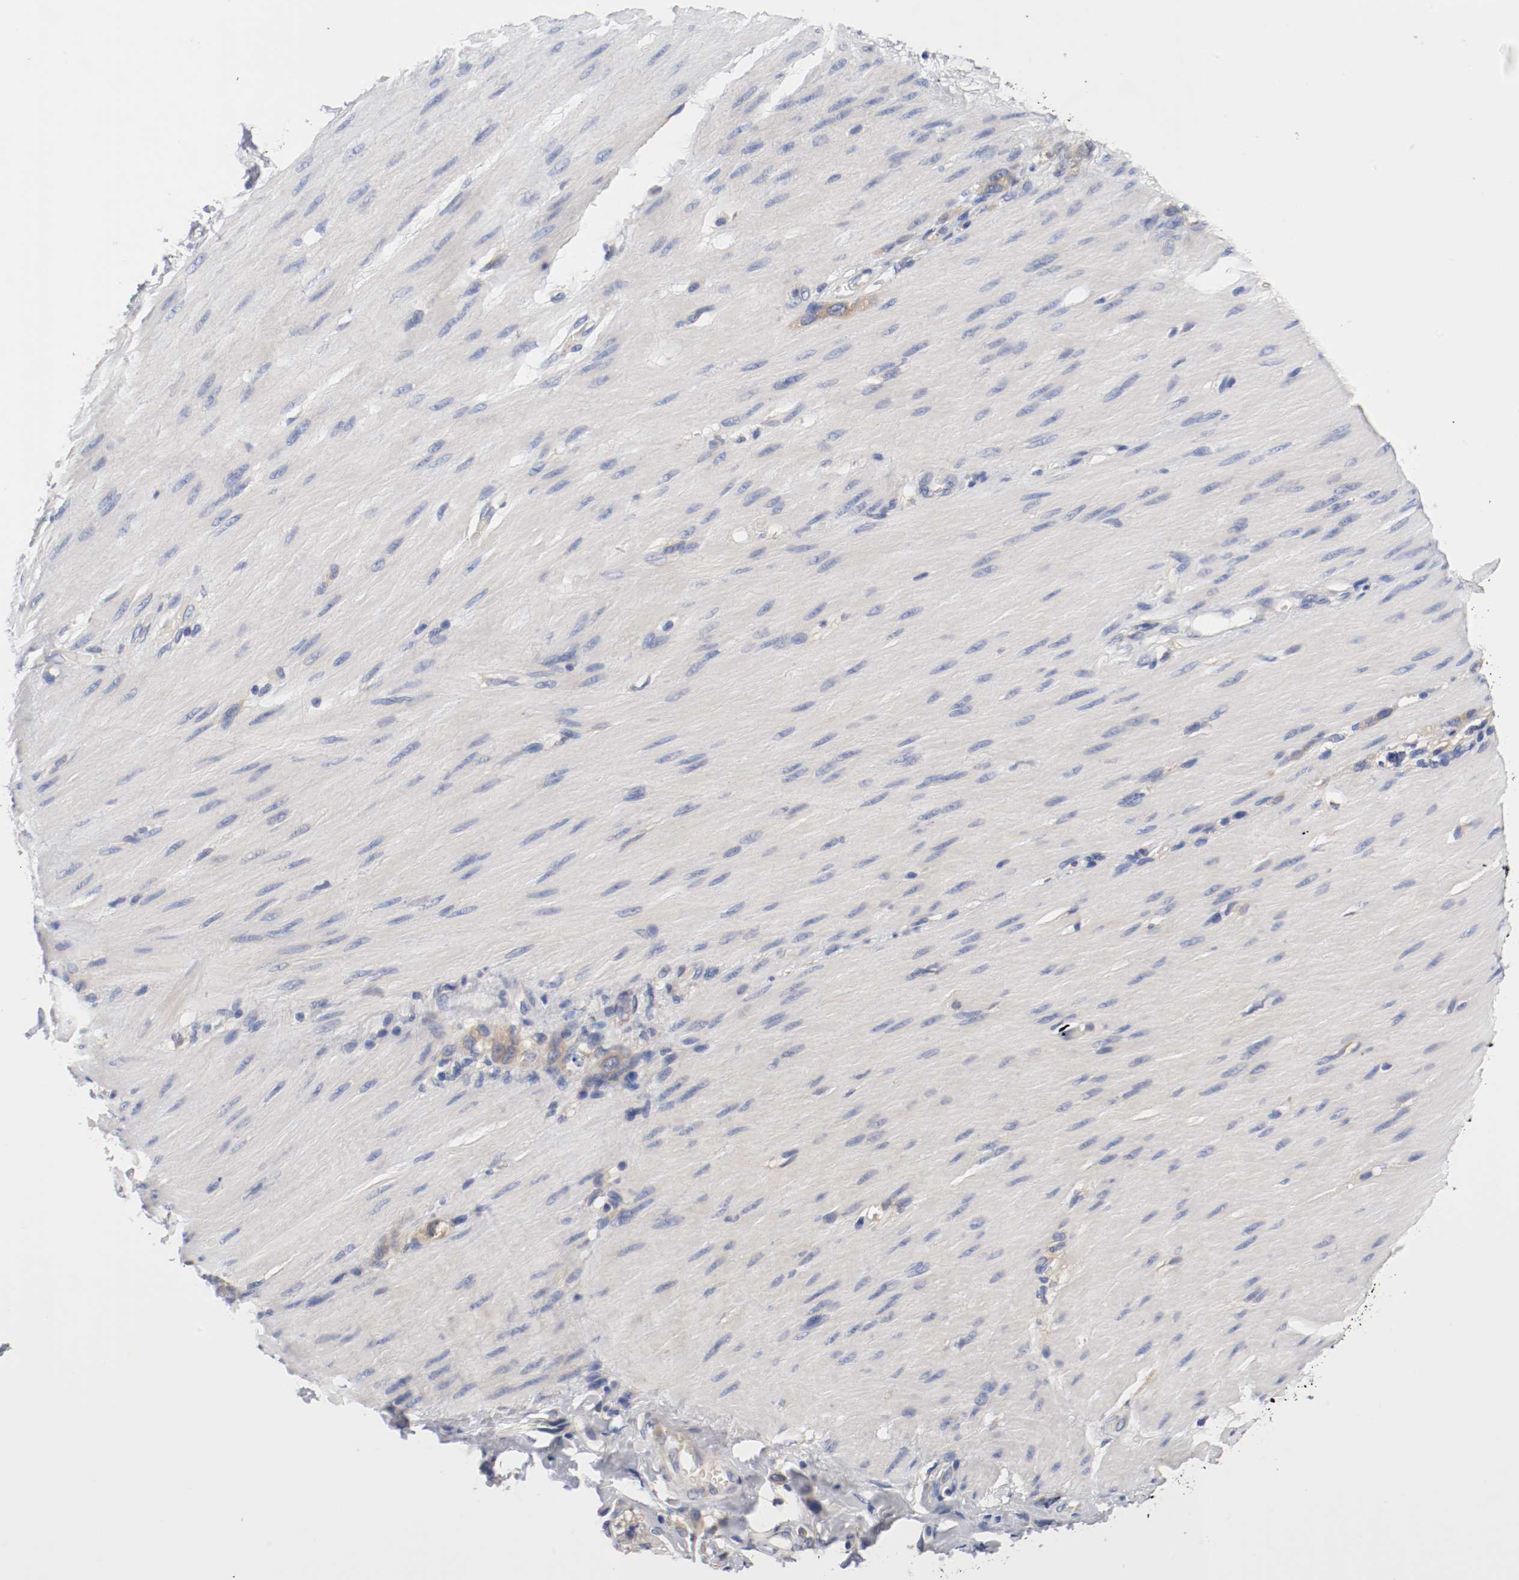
{"staining": {"intensity": "weak", "quantity": ">75%", "location": "cytoplasmic/membranous"}, "tissue": "stomach cancer", "cell_type": "Tumor cells", "image_type": "cancer", "snomed": [{"axis": "morphology", "description": "Adenocarcinoma, NOS"}, {"axis": "topography", "description": "Stomach"}], "caption": "Weak cytoplasmic/membranous positivity is identified in about >75% of tumor cells in adenocarcinoma (stomach). Immunohistochemistry (ihc) stains the protein of interest in brown and the nuclei are stained blue.", "gene": "HGS", "patient": {"sex": "male", "age": 82}}